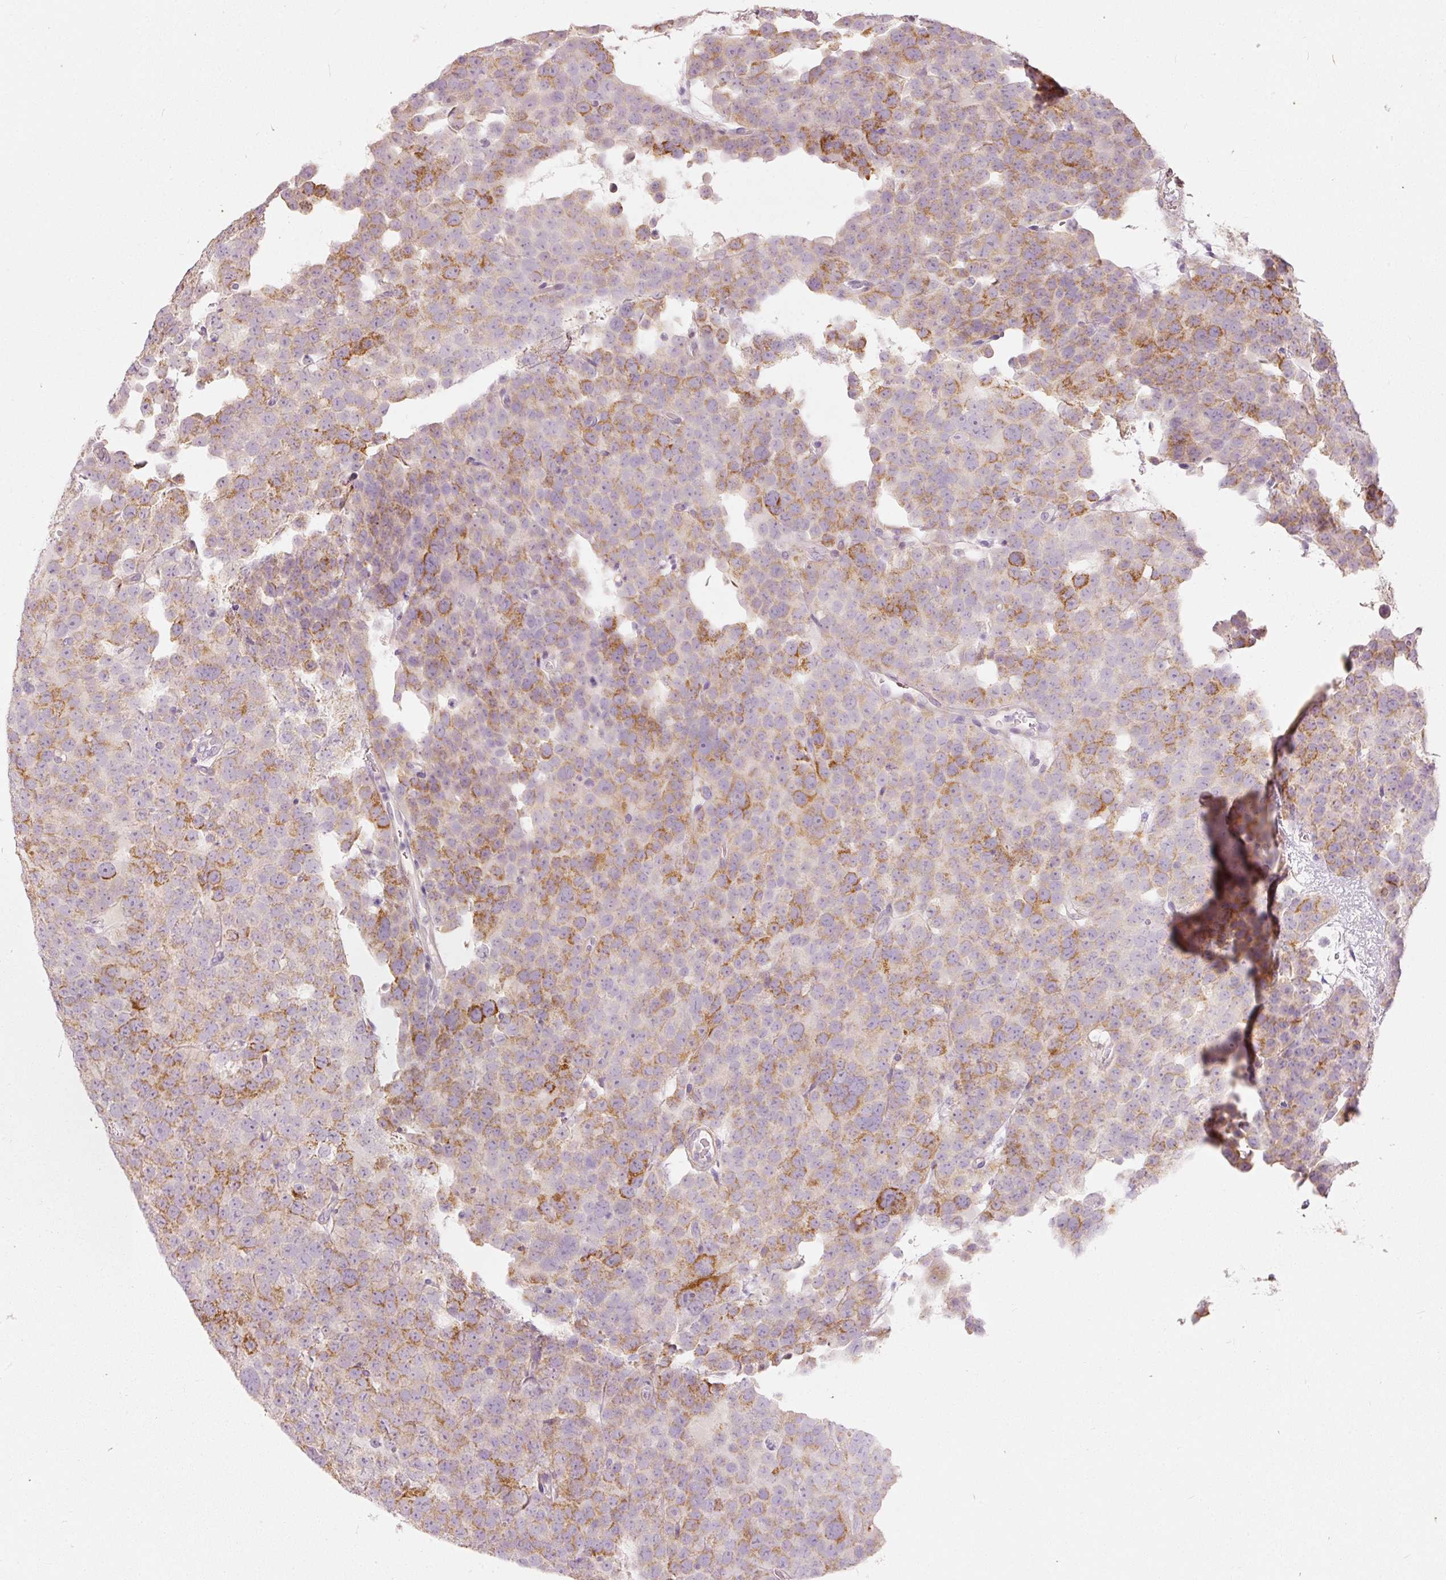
{"staining": {"intensity": "moderate", "quantity": "25%-75%", "location": "cytoplasmic/membranous"}, "tissue": "testis cancer", "cell_type": "Tumor cells", "image_type": "cancer", "snomed": [{"axis": "morphology", "description": "Seminoma, NOS"}, {"axis": "topography", "description": "Testis"}], "caption": "Human seminoma (testis) stained with a protein marker exhibits moderate staining in tumor cells.", "gene": "MTHFD2", "patient": {"sex": "male", "age": 71}}